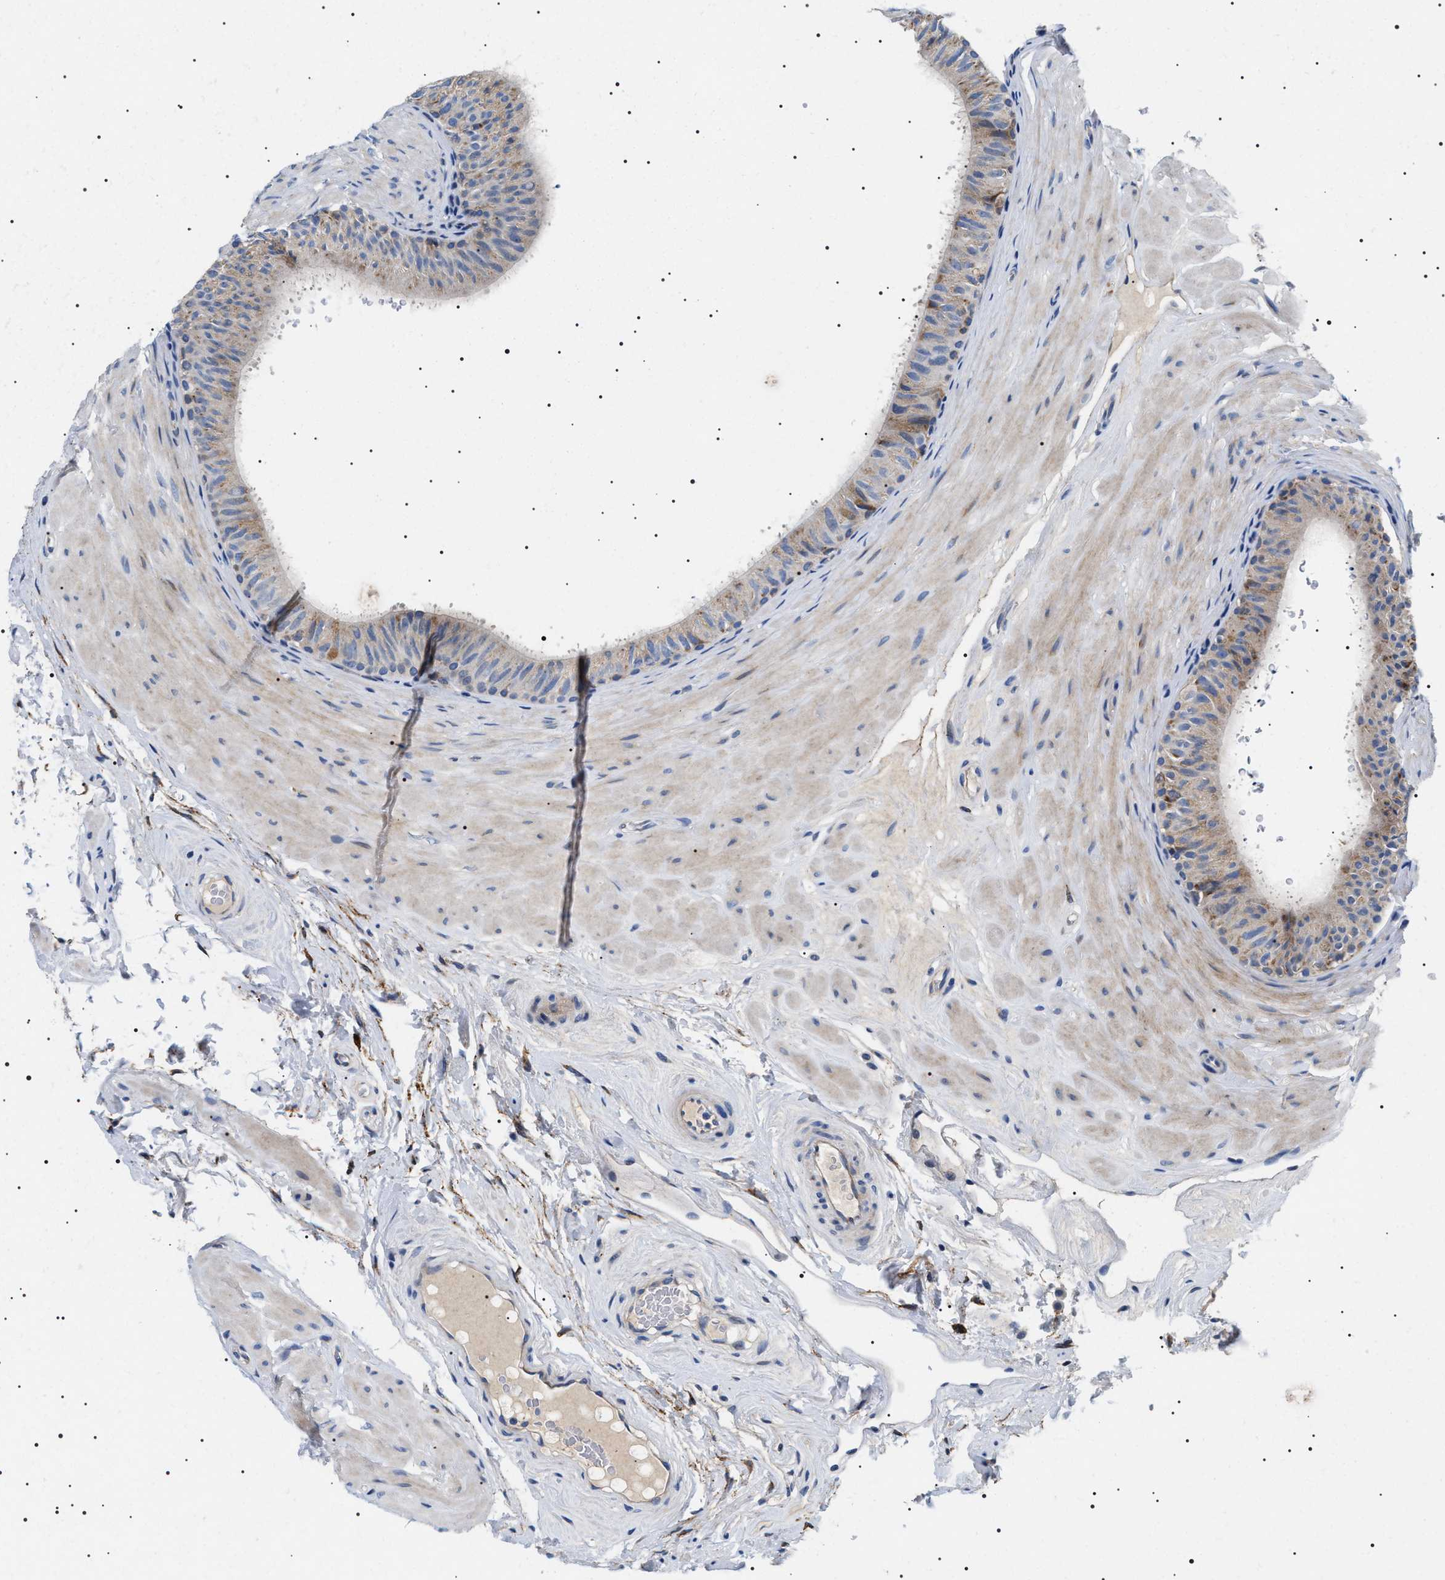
{"staining": {"intensity": "moderate", "quantity": "<25%", "location": "cytoplasmic/membranous"}, "tissue": "epididymis", "cell_type": "Glandular cells", "image_type": "normal", "snomed": [{"axis": "morphology", "description": "Normal tissue, NOS"}, {"axis": "topography", "description": "Epididymis"}], "caption": "A low amount of moderate cytoplasmic/membranous expression is seen in about <25% of glandular cells in unremarkable epididymis. The staining was performed using DAB (3,3'-diaminobenzidine) to visualize the protein expression in brown, while the nuclei were stained in blue with hematoxylin (Magnification: 20x).", "gene": "TMEM222", "patient": {"sex": "male", "age": 34}}